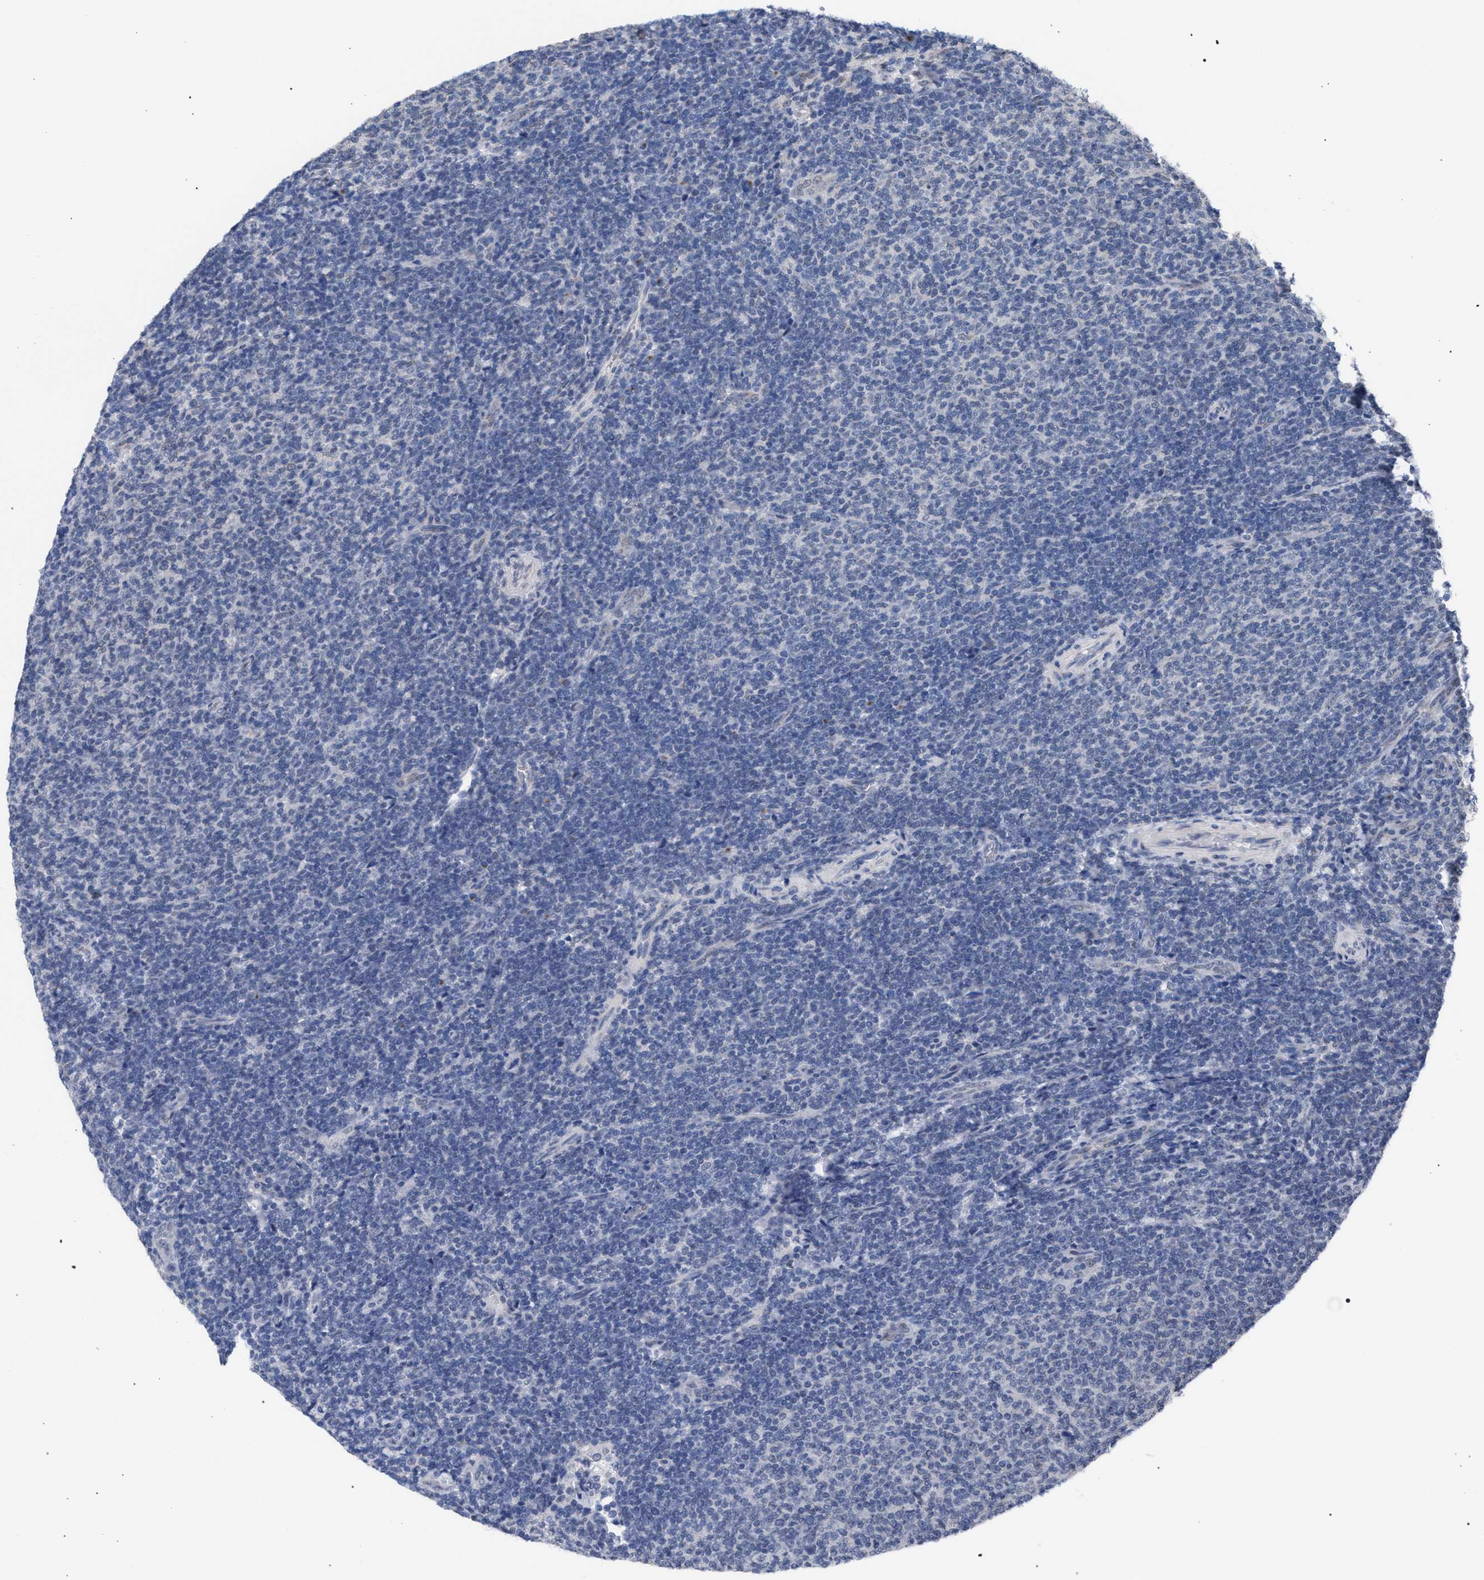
{"staining": {"intensity": "negative", "quantity": "none", "location": "none"}, "tissue": "lymphoma", "cell_type": "Tumor cells", "image_type": "cancer", "snomed": [{"axis": "morphology", "description": "Malignant lymphoma, non-Hodgkin's type, Low grade"}, {"axis": "topography", "description": "Lymph node"}], "caption": "Image shows no significant protein staining in tumor cells of malignant lymphoma, non-Hodgkin's type (low-grade). The staining was performed using DAB (3,3'-diaminobenzidine) to visualize the protein expression in brown, while the nuclei were stained in blue with hematoxylin (Magnification: 20x).", "gene": "GOLGA2", "patient": {"sex": "male", "age": 66}}